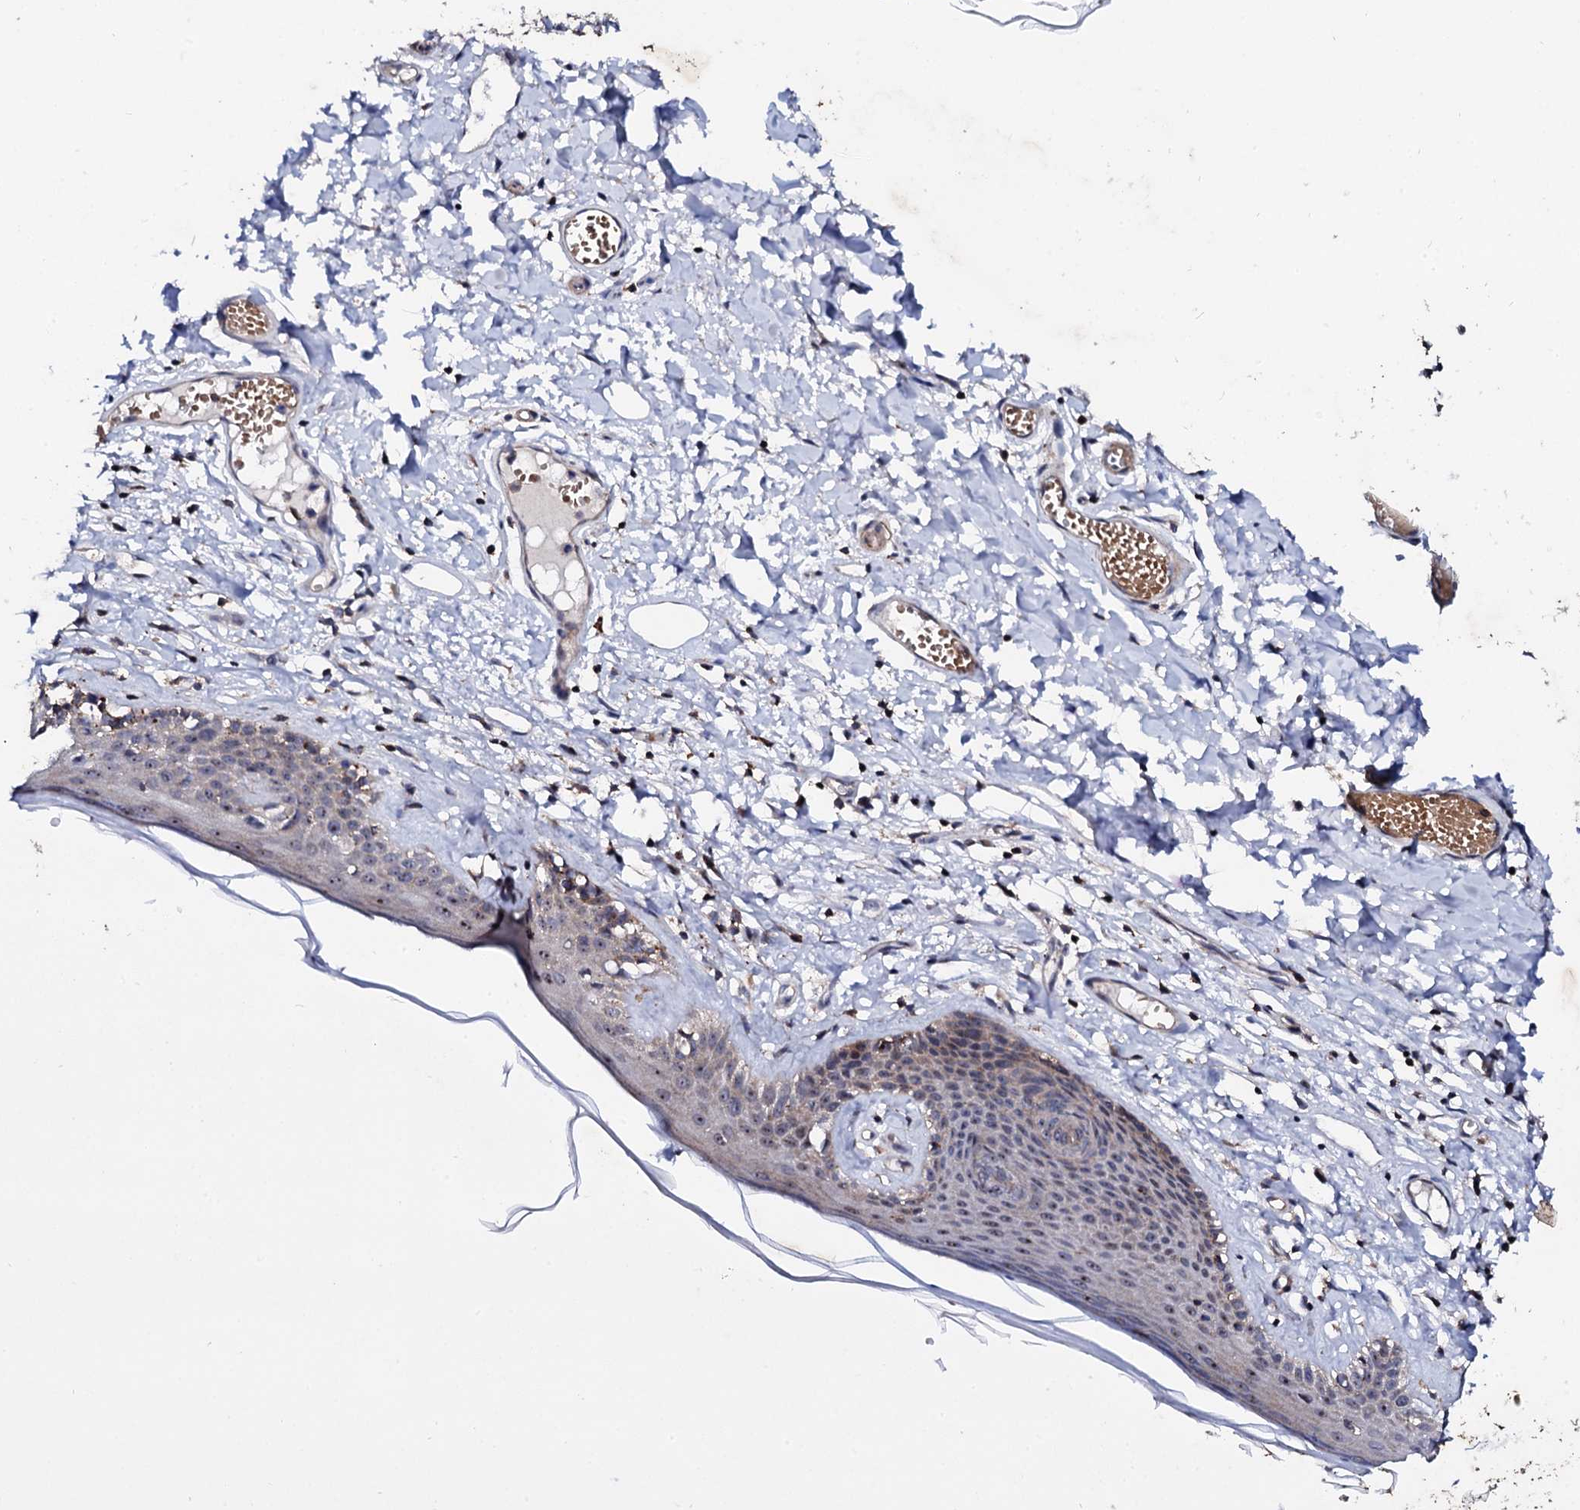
{"staining": {"intensity": "strong", "quantity": "25%-75%", "location": "cytoplasmic/membranous,nuclear"}, "tissue": "skin", "cell_type": "Epidermal cells", "image_type": "normal", "snomed": [{"axis": "morphology", "description": "Normal tissue, NOS"}, {"axis": "topography", "description": "Adipose tissue"}, {"axis": "topography", "description": "Vascular tissue"}, {"axis": "topography", "description": "Vulva"}, {"axis": "topography", "description": "Peripheral nerve tissue"}], "caption": "Human skin stained with a brown dye reveals strong cytoplasmic/membranous,nuclear positive expression in approximately 25%-75% of epidermal cells.", "gene": "GTPBP4", "patient": {"sex": "female", "age": 86}}